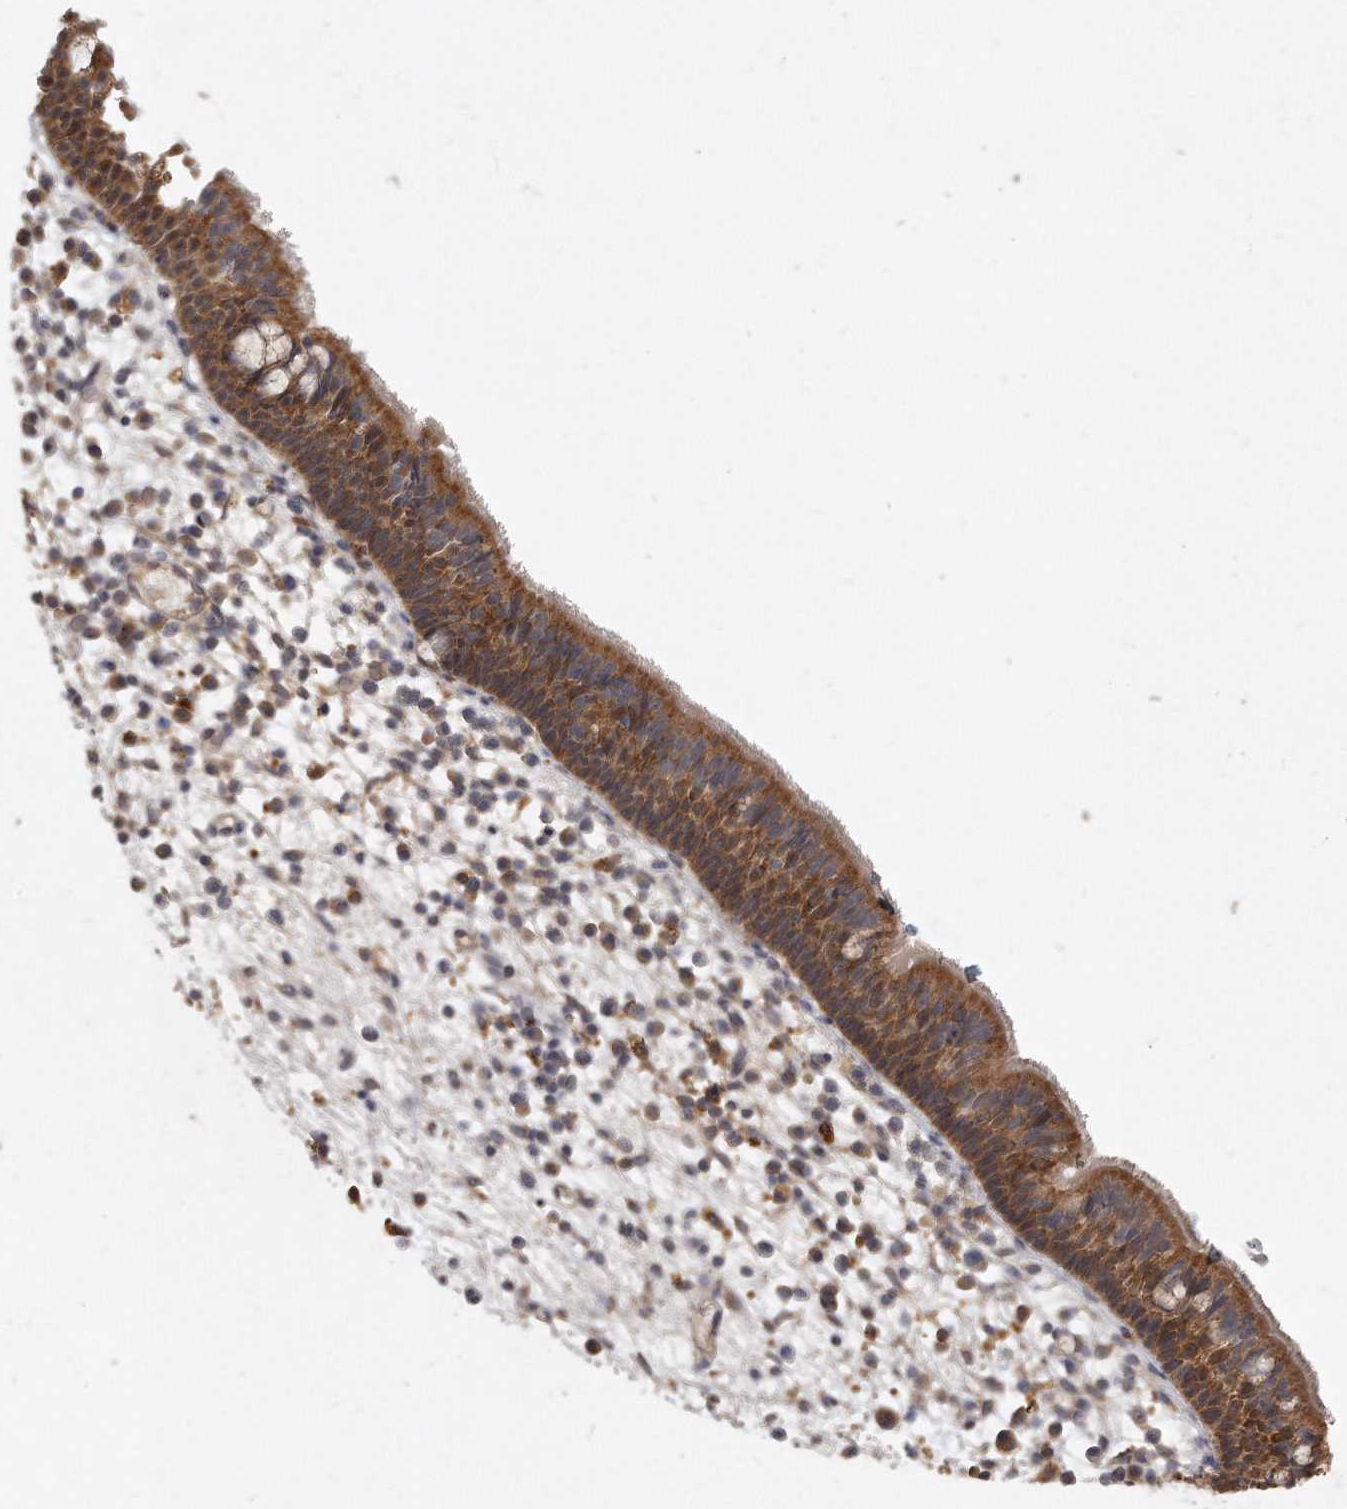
{"staining": {"intensity": "moderate", "quantity": ">75%", "location": "cytoplasmic/membranous"}, "tissue": "nasopharynx", "cell_type": "Respiratory epithelial cells", "image_type": "normal", "snomed": [{"axis": "morphology", "description": "Normal tissue, NOS"}, {"axis": "morphology", "description": "Inflammation, NOS"}, {"axis": "morphology", "description": "Malignant melanoma, Metastatic site"}, {"axis": "topography", "description": "Nasopharynx"}], "caption": "DAB immunohistochemical staining of normal nasopharynx demonstrates moderate cytoplasmic/membranous protein positivity in about >75% of respiratory epithelial cells.", "gene": "LGALS8", "patient": {"sex": "male", "age": 70}}